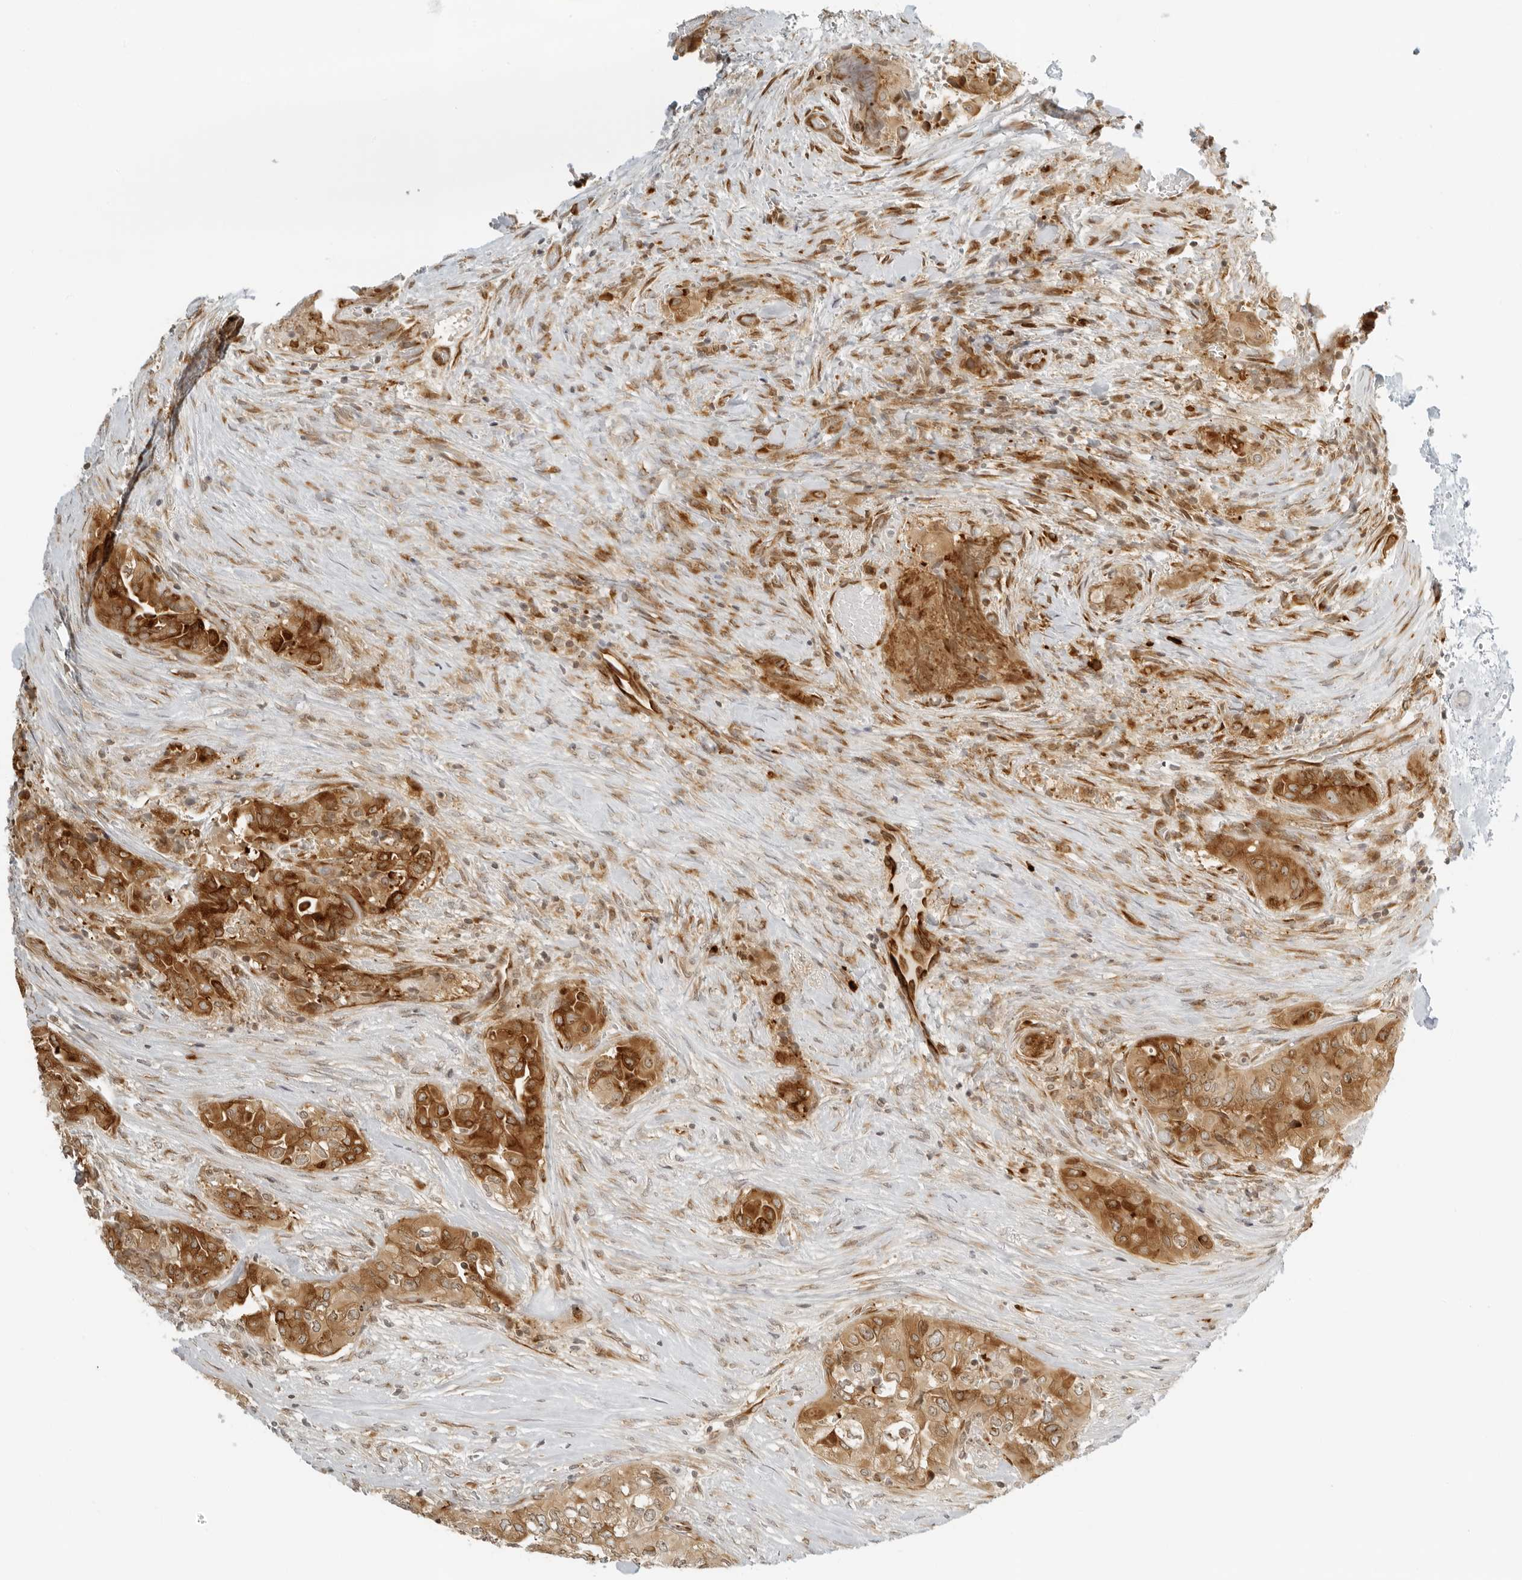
{"staining": {"intensity": "moderate", "quantity": ">75%", "location": "cytoplasmic/membranous"}, "tissue": "thyroid cancer", "cell_type": "Tumor cells", "image_type": "cancer", "snomed": [{"axis": "morphology", "description": "Papillary adenocarcinoma, NOS"}, {"axis": "topography", "description": "Thyroid gland"}], "caption": "Human papillary adenocarcinoma (thyroid) stained with a protein marker shows moderate staining in tumor cells.", "gene": "EIF4G1", "patient": {"sex": "female", "age": 59}}